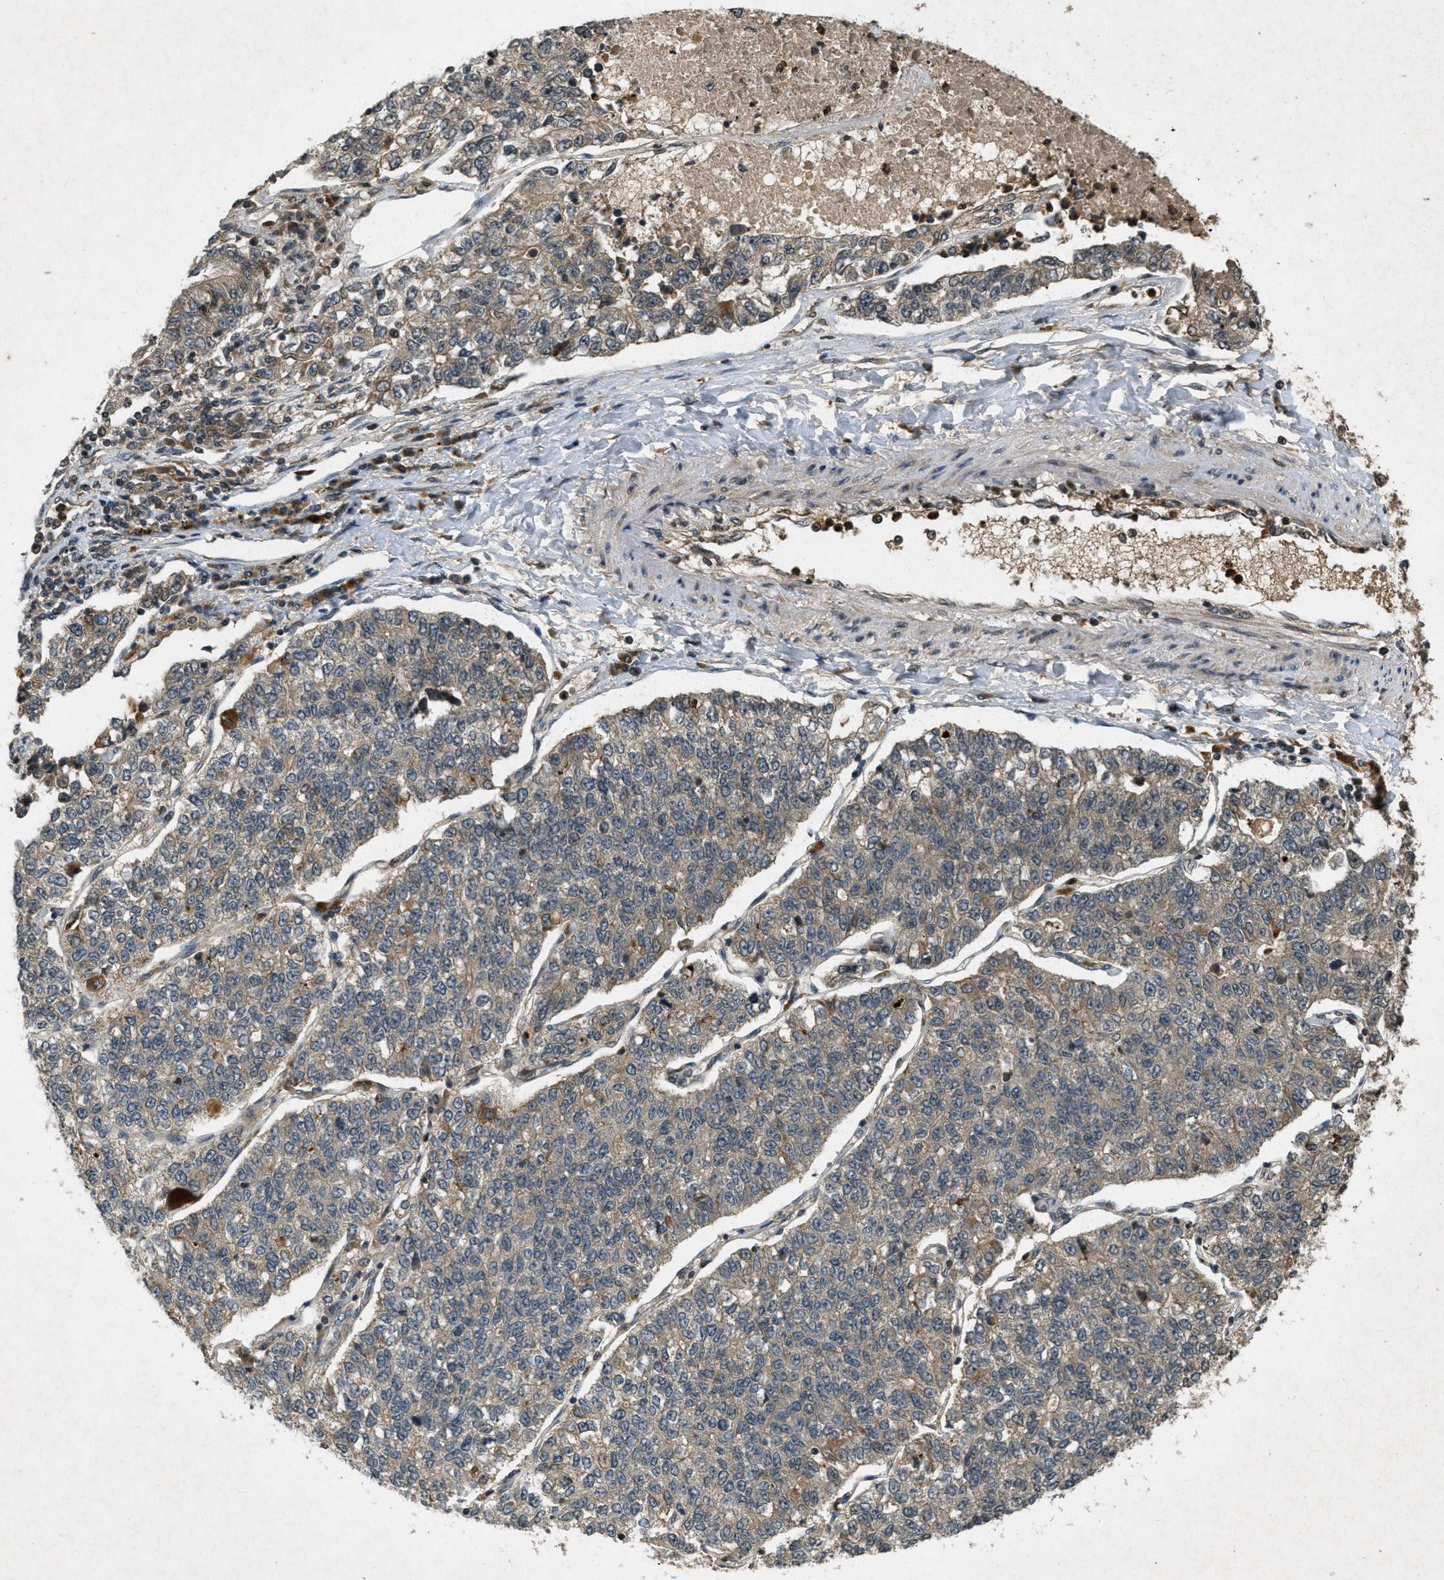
{"staining": {"intensity": "weak", "quantity": ">75%", "location": "cytoplasmic/membranous"}, "tissue": "lung cancer", "cell_type": "Tumor cells", "image_type": "cancer", "snomed": [{"axis": "morphology", "description": "Adenocarcinoma, NOS"}, {"axis": "topography", "description": "Lung"}], "caption": "Human lung cancer (adenocarcinoma) stained with a protein marker shows weak staining in tumor cells.", "gene": "ATG7", "patient": {"sex": "male", "age": 49}}